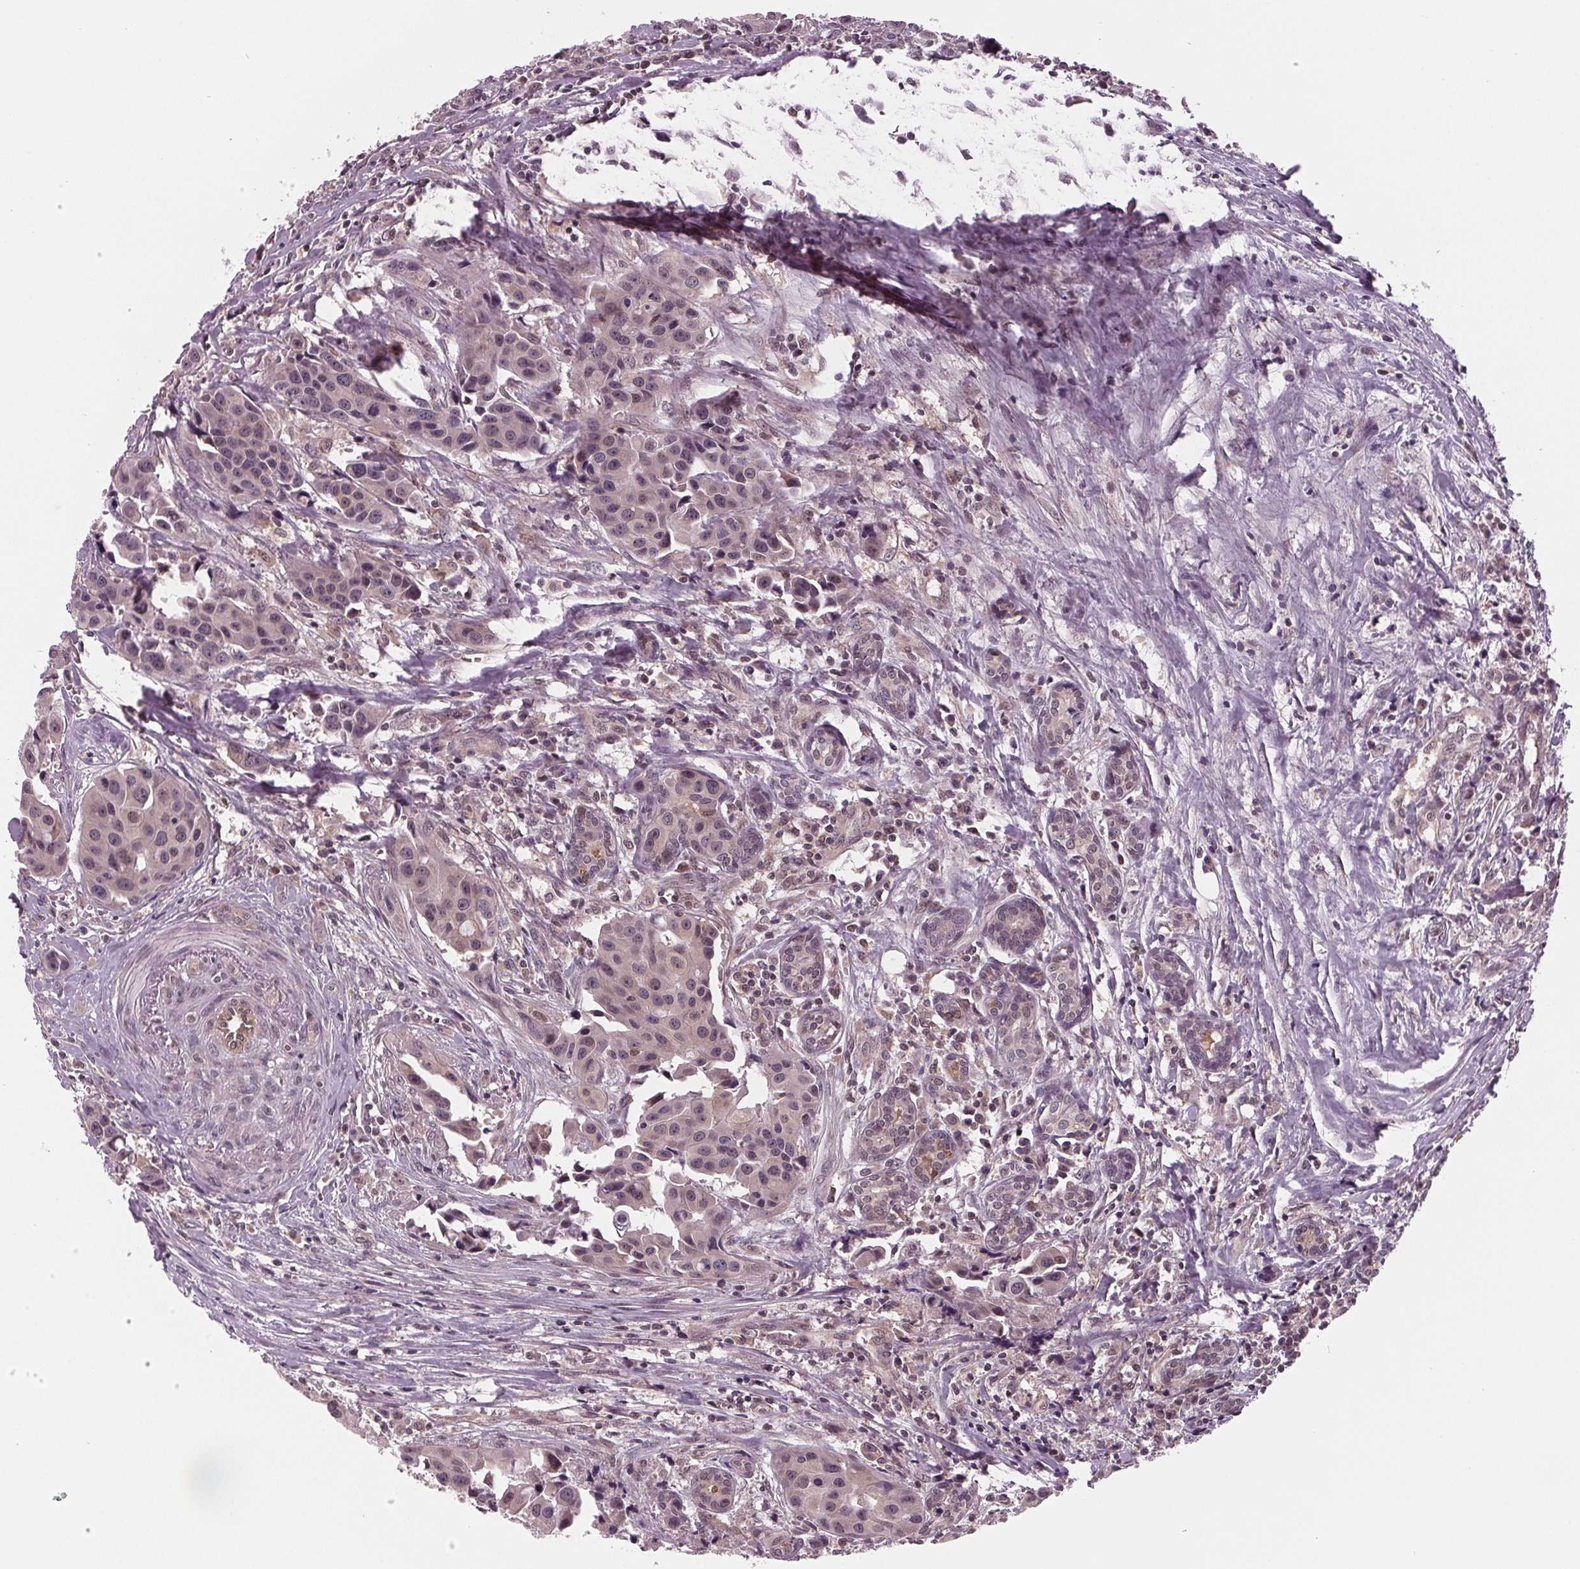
{"staining": {"intensity": "negative", "quantity": "none", "location": "none"}, "tissue": "head and neck cancer", "cell_type": "Tumor cells", "image_type": "cancer", "snomed": [{"axis": "morphology", "description": "Adenocarcinoma, NOS"}, {"axis": "topography", "description": "Head-Neck"}], "caption": "The immunohistochemistry (IHC) photomicrograph has no significant expression in tumor cells of head and neck cancer tissue.", "gene": "STAT3", "patient": {"sex": "male", "age": 76}}